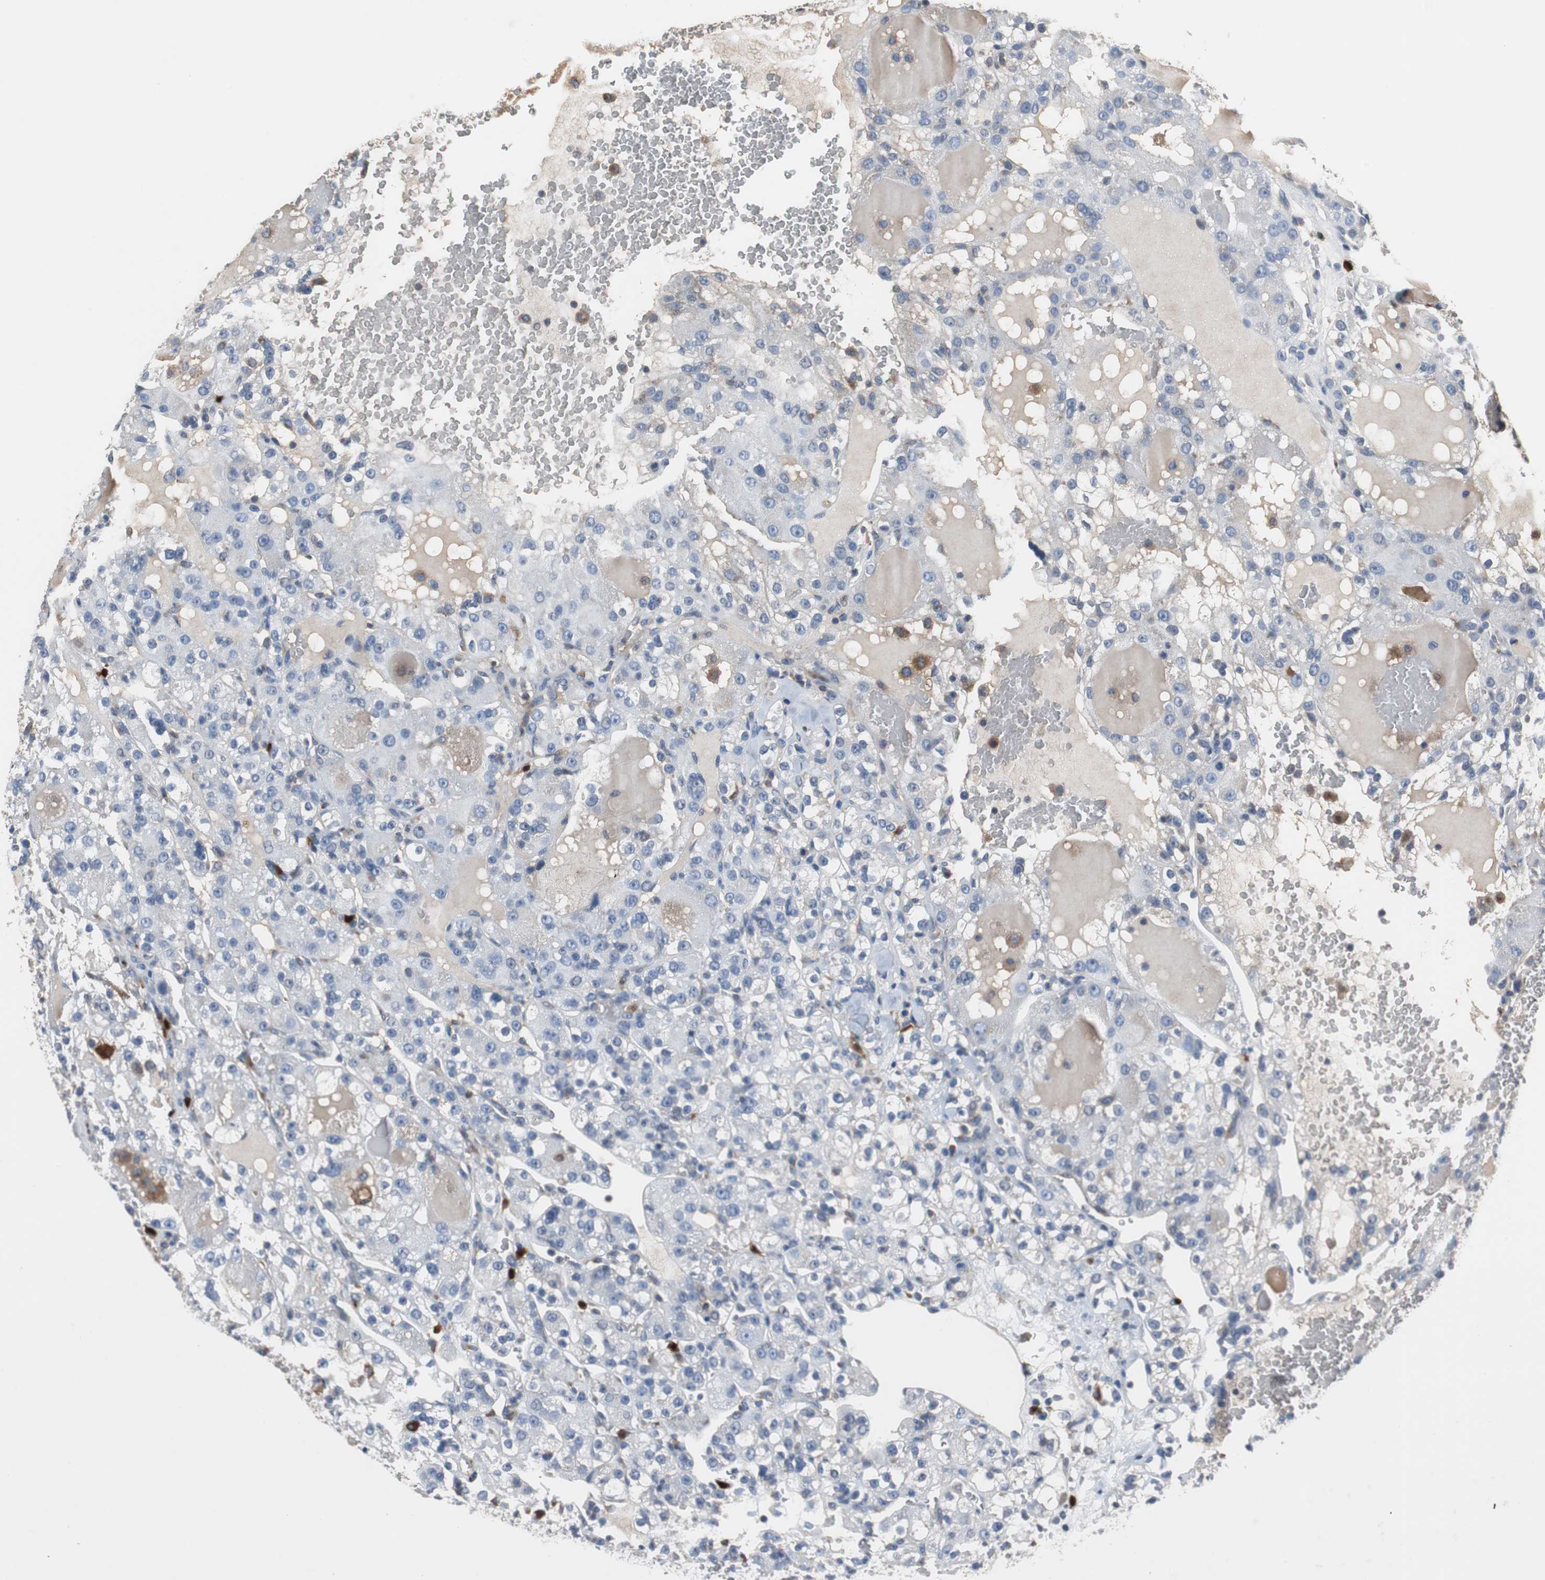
{"staining": {"intensity": "weak", "quantity": "25%-75%", "location": "cytoplasmic/membranous"}, "tissue": "renal cancer", "cell_type": "Tumor cells", "image_type": "cancer", "snomed": [{"axis": "morphology", "description": "Normal tissue, NOS"}, {"axis": "morphology", "description": "Adenocarcinoma, NOS"}, {"axis": "topography", "description": "Kidney"}], "caption": "About 25%-75% of tumor cells in human renal adenocarcinoma display weak cytoplasmic/membranous protein expression as visualized by brown immunohistochemical staining.", "gene": "CALB2", "patient": {"sex": "male", "age": 61}}